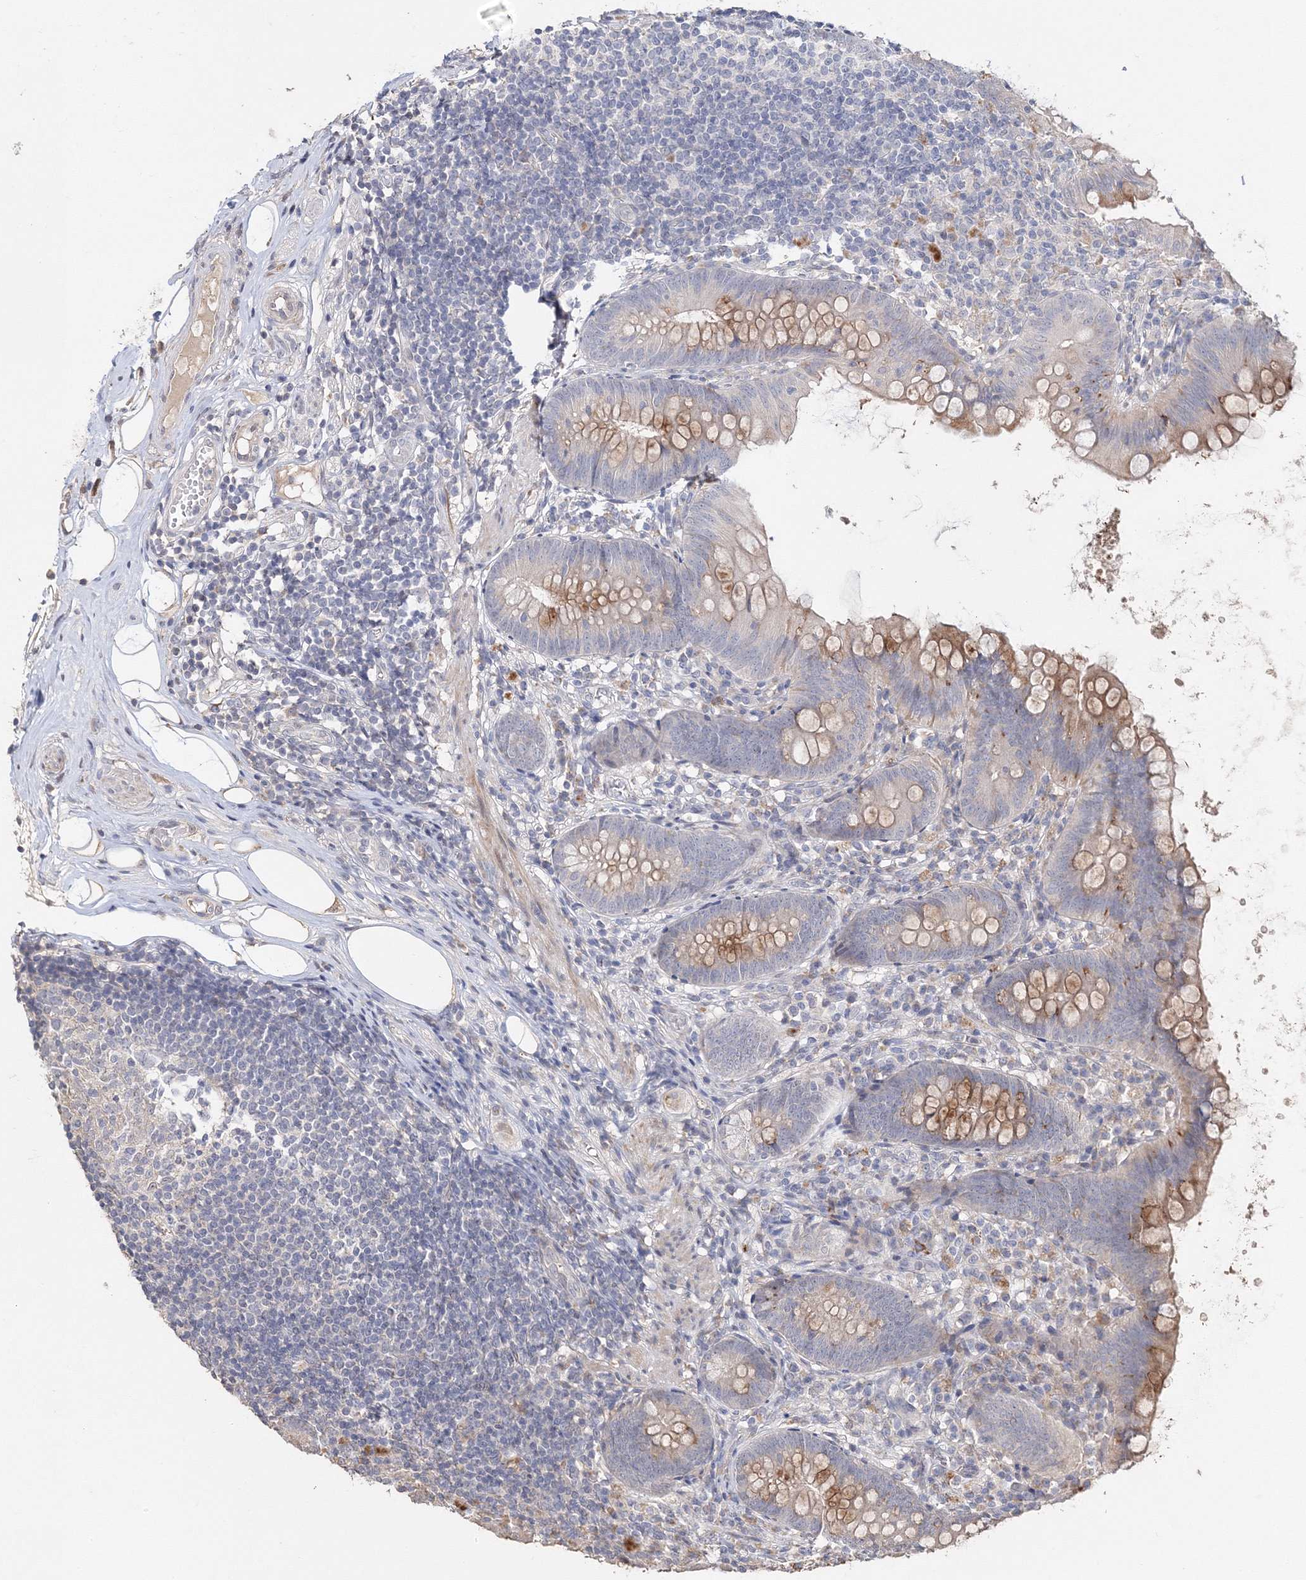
{"staining": {"intensity": "strong", "quantity": "<25%", "location": "cytoplasmic/membranous"}, "tissue": "appendix", "cell_type": "Glandular cells", "image_type": "normal", "snomed": [{"axis": "morphology", "description": "Normal tissue, NOS"}, {"axis": "topography", "description": "Appendix"}], "caption": "Brown immunohistochemical staining in benign appendix shows strong cytoplasmic/membranous expression in about <25% of glandular cells.", "gene": "GJB5", "patient": {"sex": "female", "age": 62}}